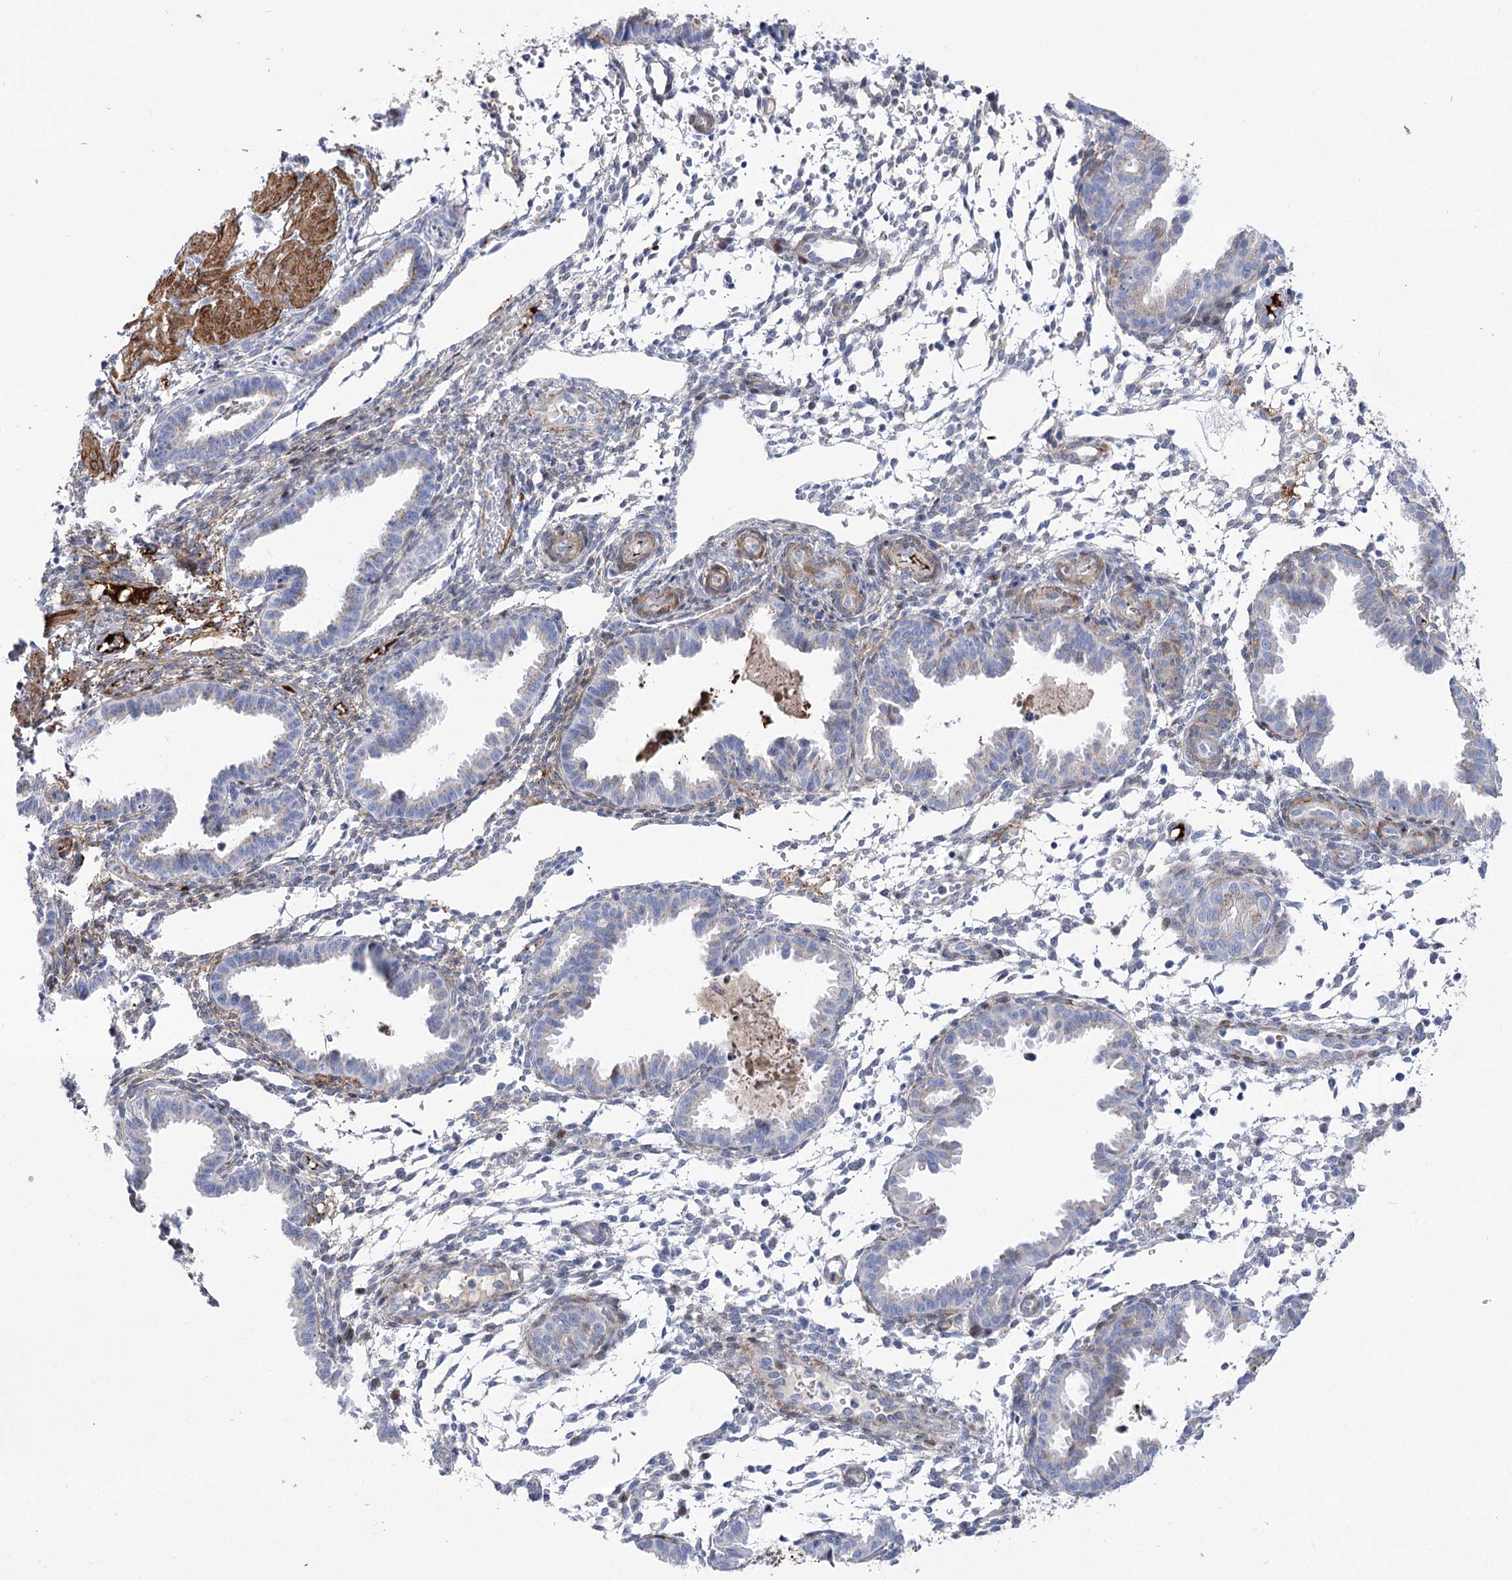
{"staining": {"intensity": "negative", "quantity": "none", "location": "none"}, "tissue": "endometrium", "cell_type": "Cells in endometrial stroma", "image_type": "normal", "snomed": [{"axis": "morphology", "description": "Normal tissue, NOS"}, {"axis": "topography", "description": "Endometrium"}], "caption": "The image reveals no significant expression in cells in endometrial stroma of endometrium.", "gene": "ANKRD23", "patient": {"sex": "female", "age": 33}}